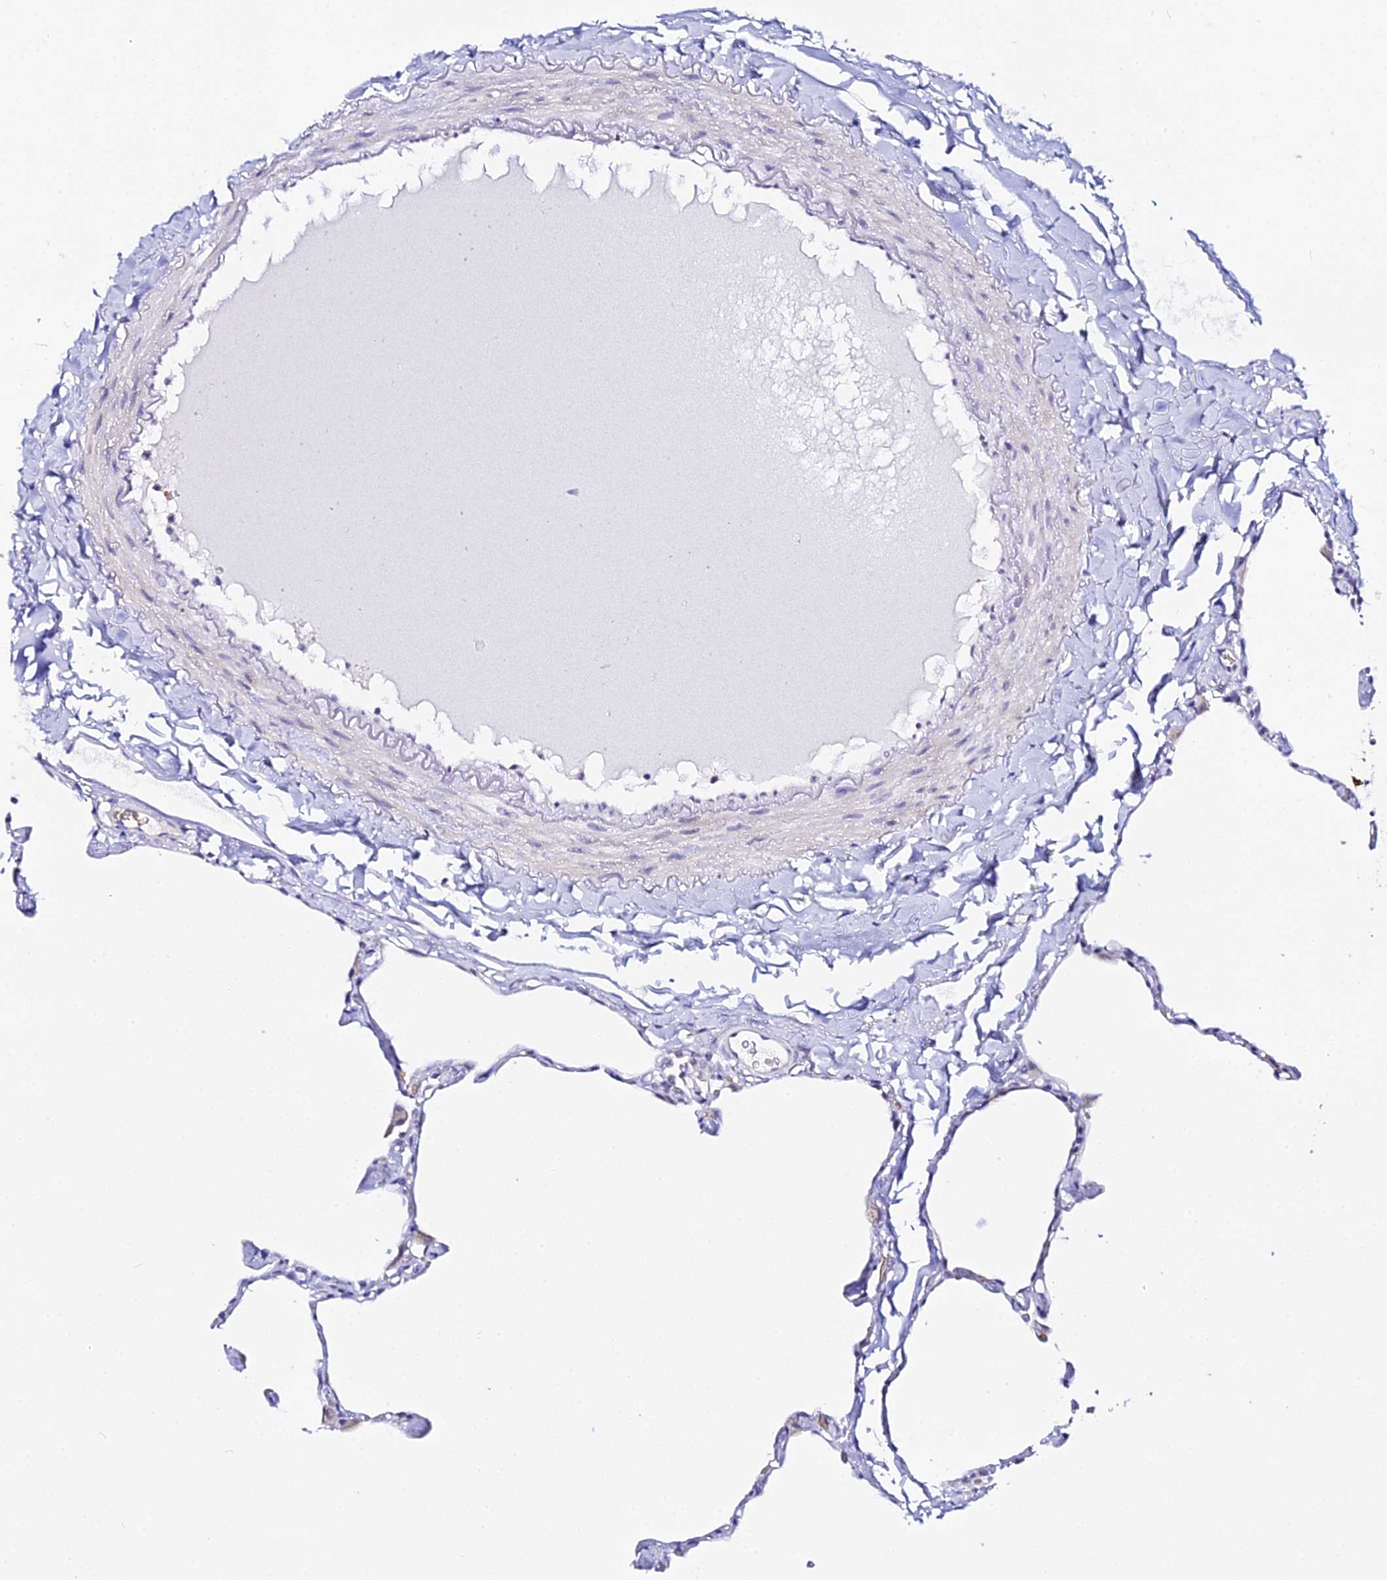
{"staining": {"intensity": "negative", "quantity": "none", "location": "none"}, "tissue": "lung", "cell_type": "Alveolar cells", "image_type": "normal", "snomed": [{"axis": "morphology", "description": "Normal tissue, NOS"}, {"axis": "topography", "description": "Lung"}], "caption": "Human lung stained for a protein using immunohistochemistry (IHC) reveals no staining in alveolar cells.", "gene": "CFAP45", "patient": {"sex": "male", "age": 65}}